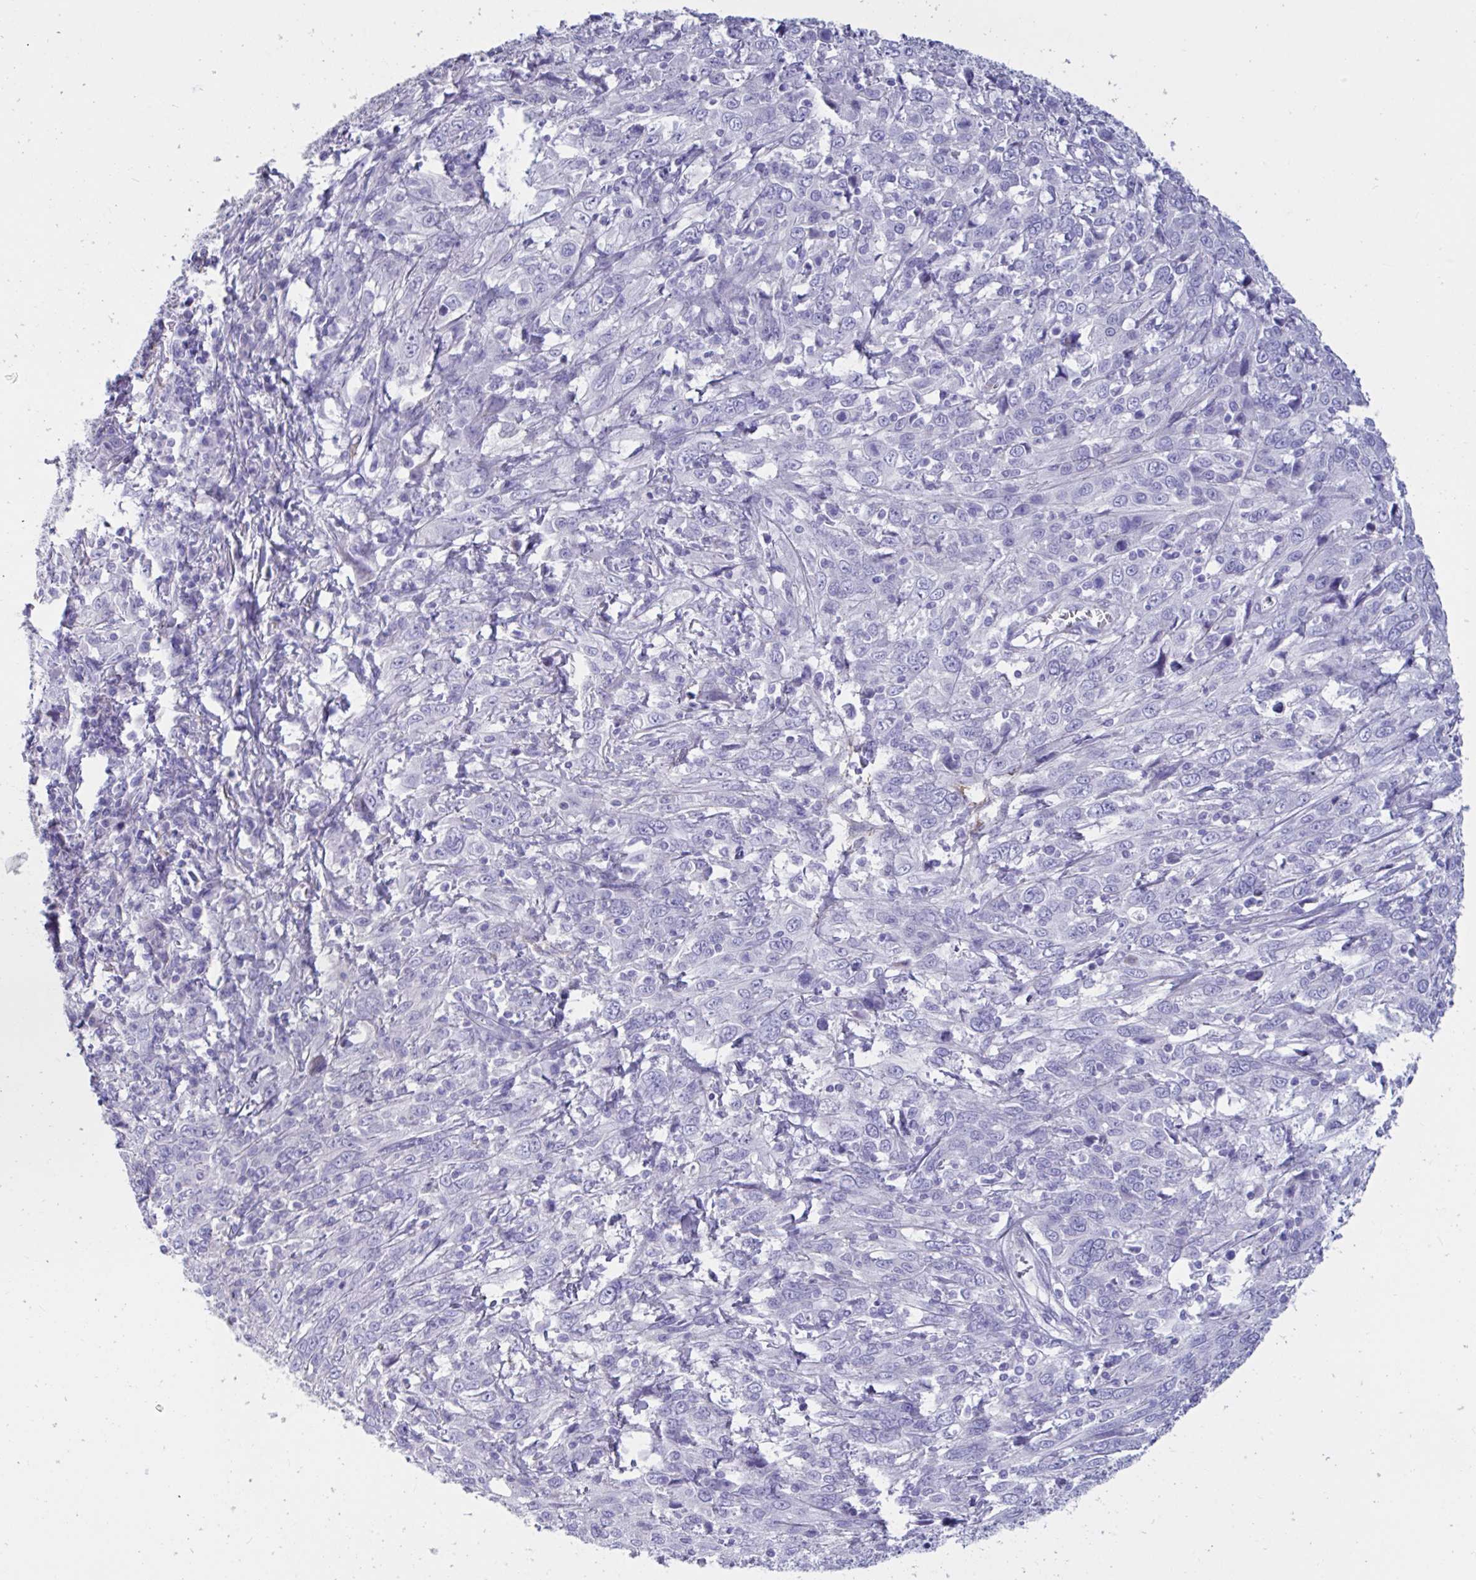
{"staining": {"intensity": "negative", "quantity": "none", "location": "none"}, "tissue": "cervical cancer", "cell_type": "Tumor cells", "image_type": "cancer", "snomed": [{"axis": "morphology", "description": "Squamous cell carcinoma, NOS"}, {"axis": "topography", "description": "Cervix"}], "caption": "An immunohistochemistry histopathology image of cervical squamous cell carcinoma is shown. There is no staining in tumor cells of cervical squamous cell carcinoma.", "gene": "TNNC1", "patient": {"sex": "female", "age": 46}}